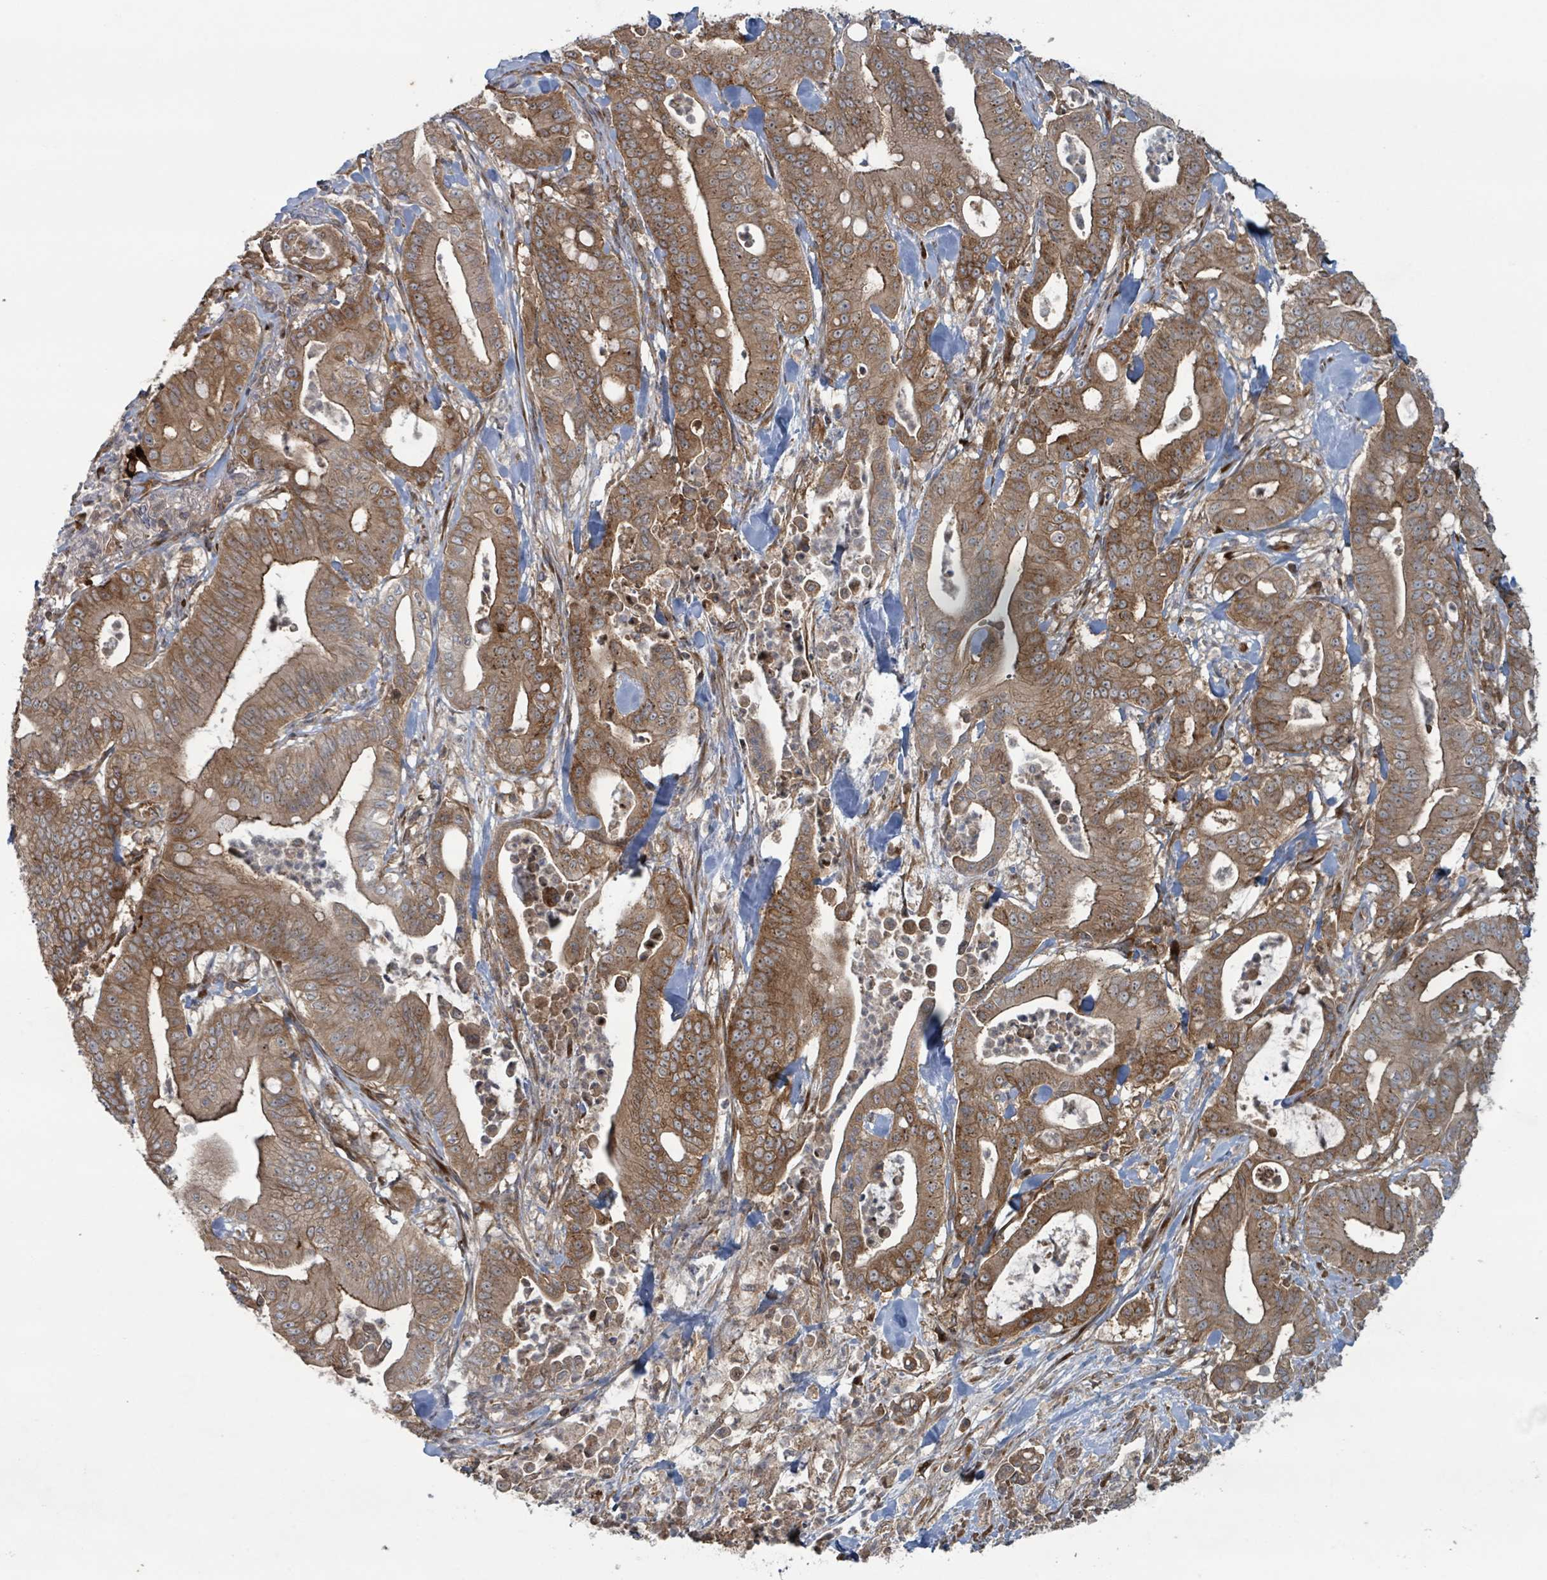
{"staining": {"intensity": "moderate", "quantity": ">75%", "location": "cytoplasmic/membranous"}, "tissue": "pancreatic cancer", "cell_type": "Tumor cells", "image_type": "cancer", "snomed": [{"axis": "morphology", "description": "Adenocarcinoma, NOS"}, {"axis": "topography", "description": "Pancreas"}], "caption": "IHC histopathology image of neoplastic tissue: human pancreatic cancer stained using immunohistochemistry demonstrates medium levels of moderate protein expression localized specifically in the cytoplasmic/membranous of tumor cells, appearing as a cytoplasmic/membranous brown color.", "gene": "OR51E1", "patient": {"sex": "male", "age": 71}}